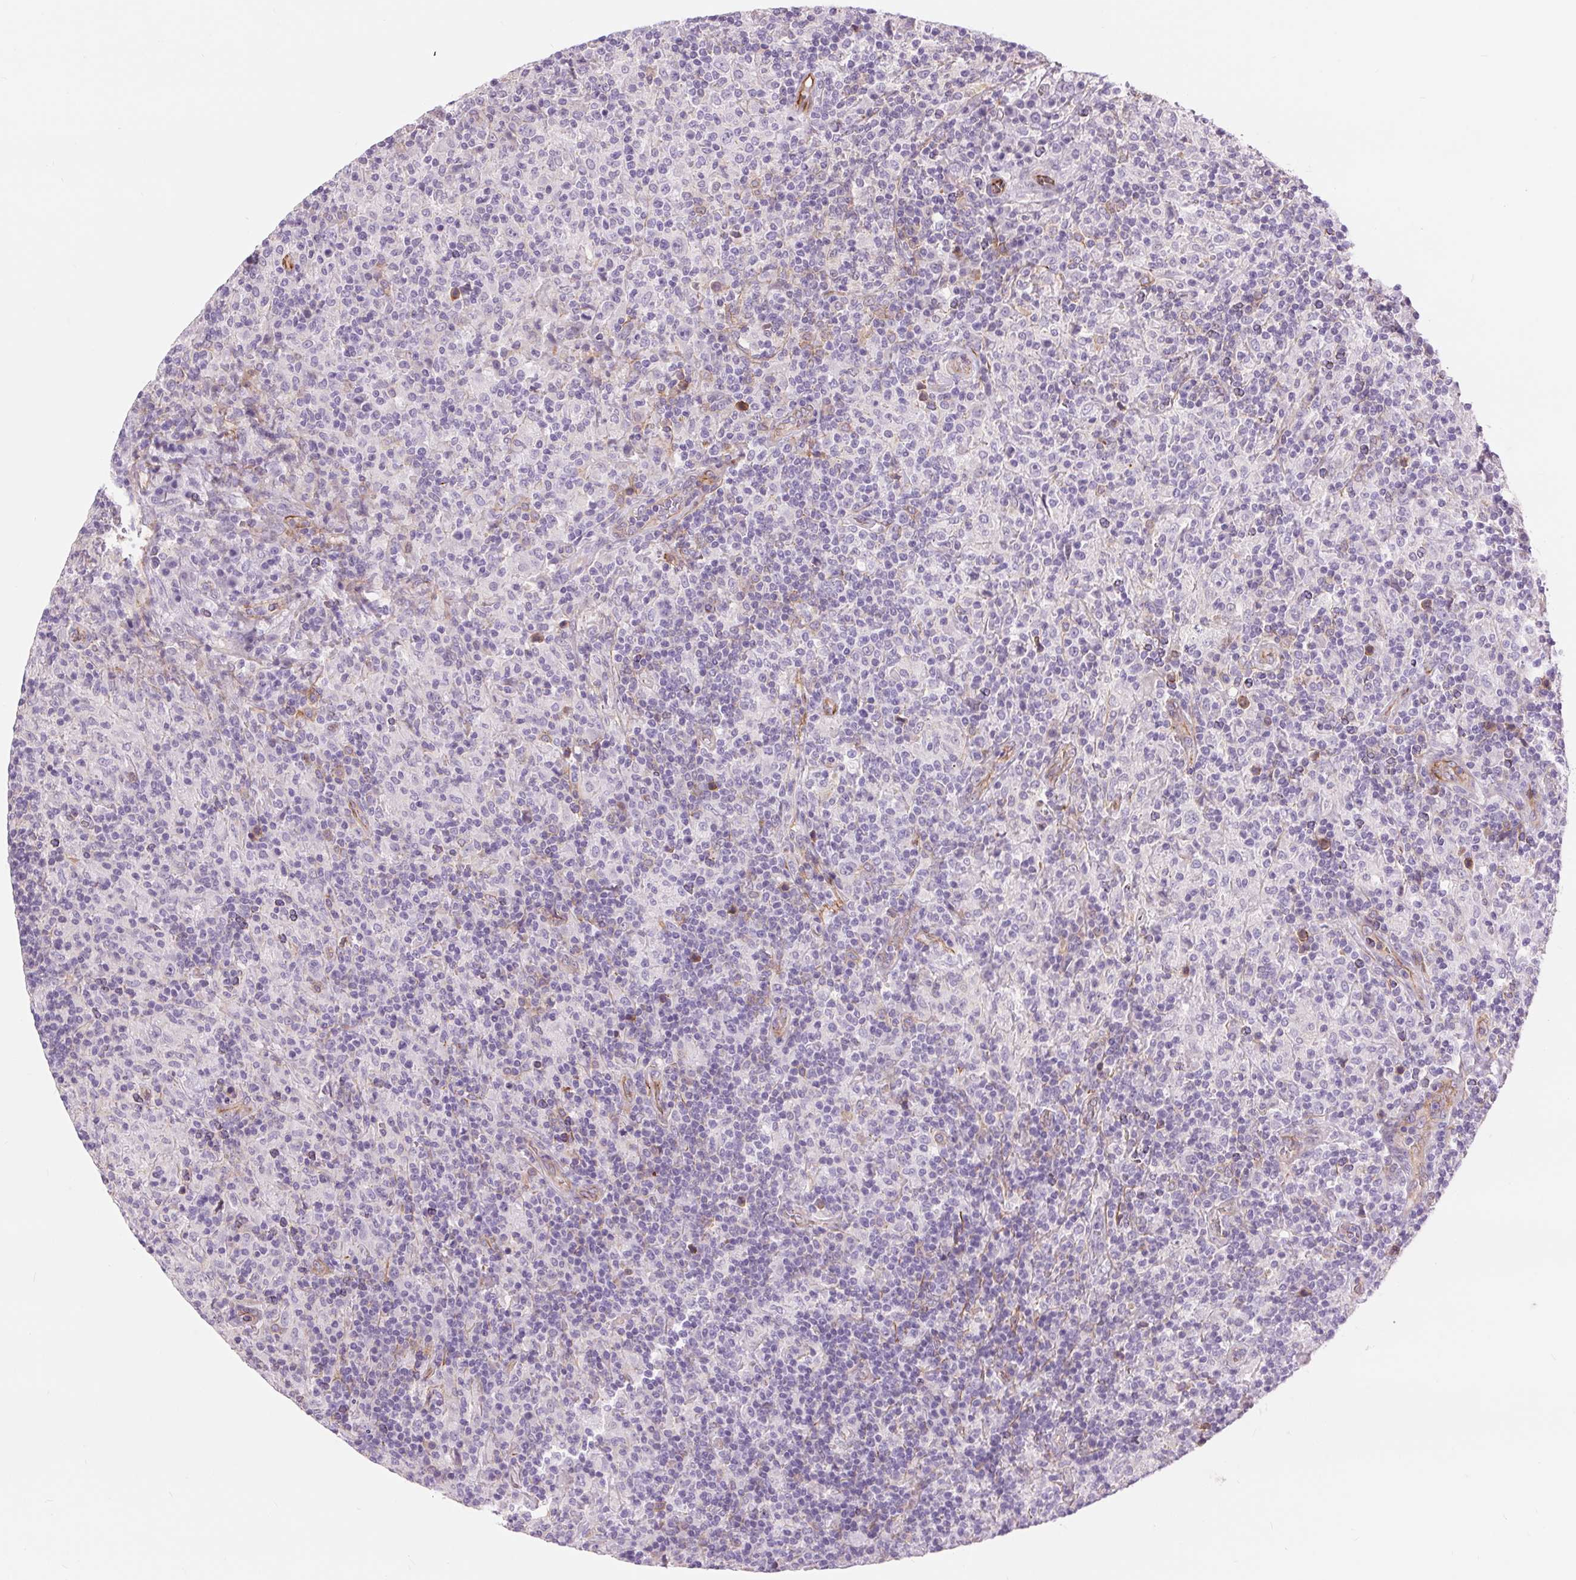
{"staining": {"intensity": "negative", "quantity": "none", "location": "none"}, "tissue": "lymphoma", "cell_type": "Tumor cells", "image_type": "cancer", "snomed": [{"axis": "morphology", "description": "Hodgkin's disease, NOS"}, {"axis": "topography", "description": "Lymph node"}], "caption": "Immunohistochemical staining of lymphoma demonstrates no significant staining in tumor cells.", "gene": "DIXDC1", "patient": {"sex": "male", "age": 70}}